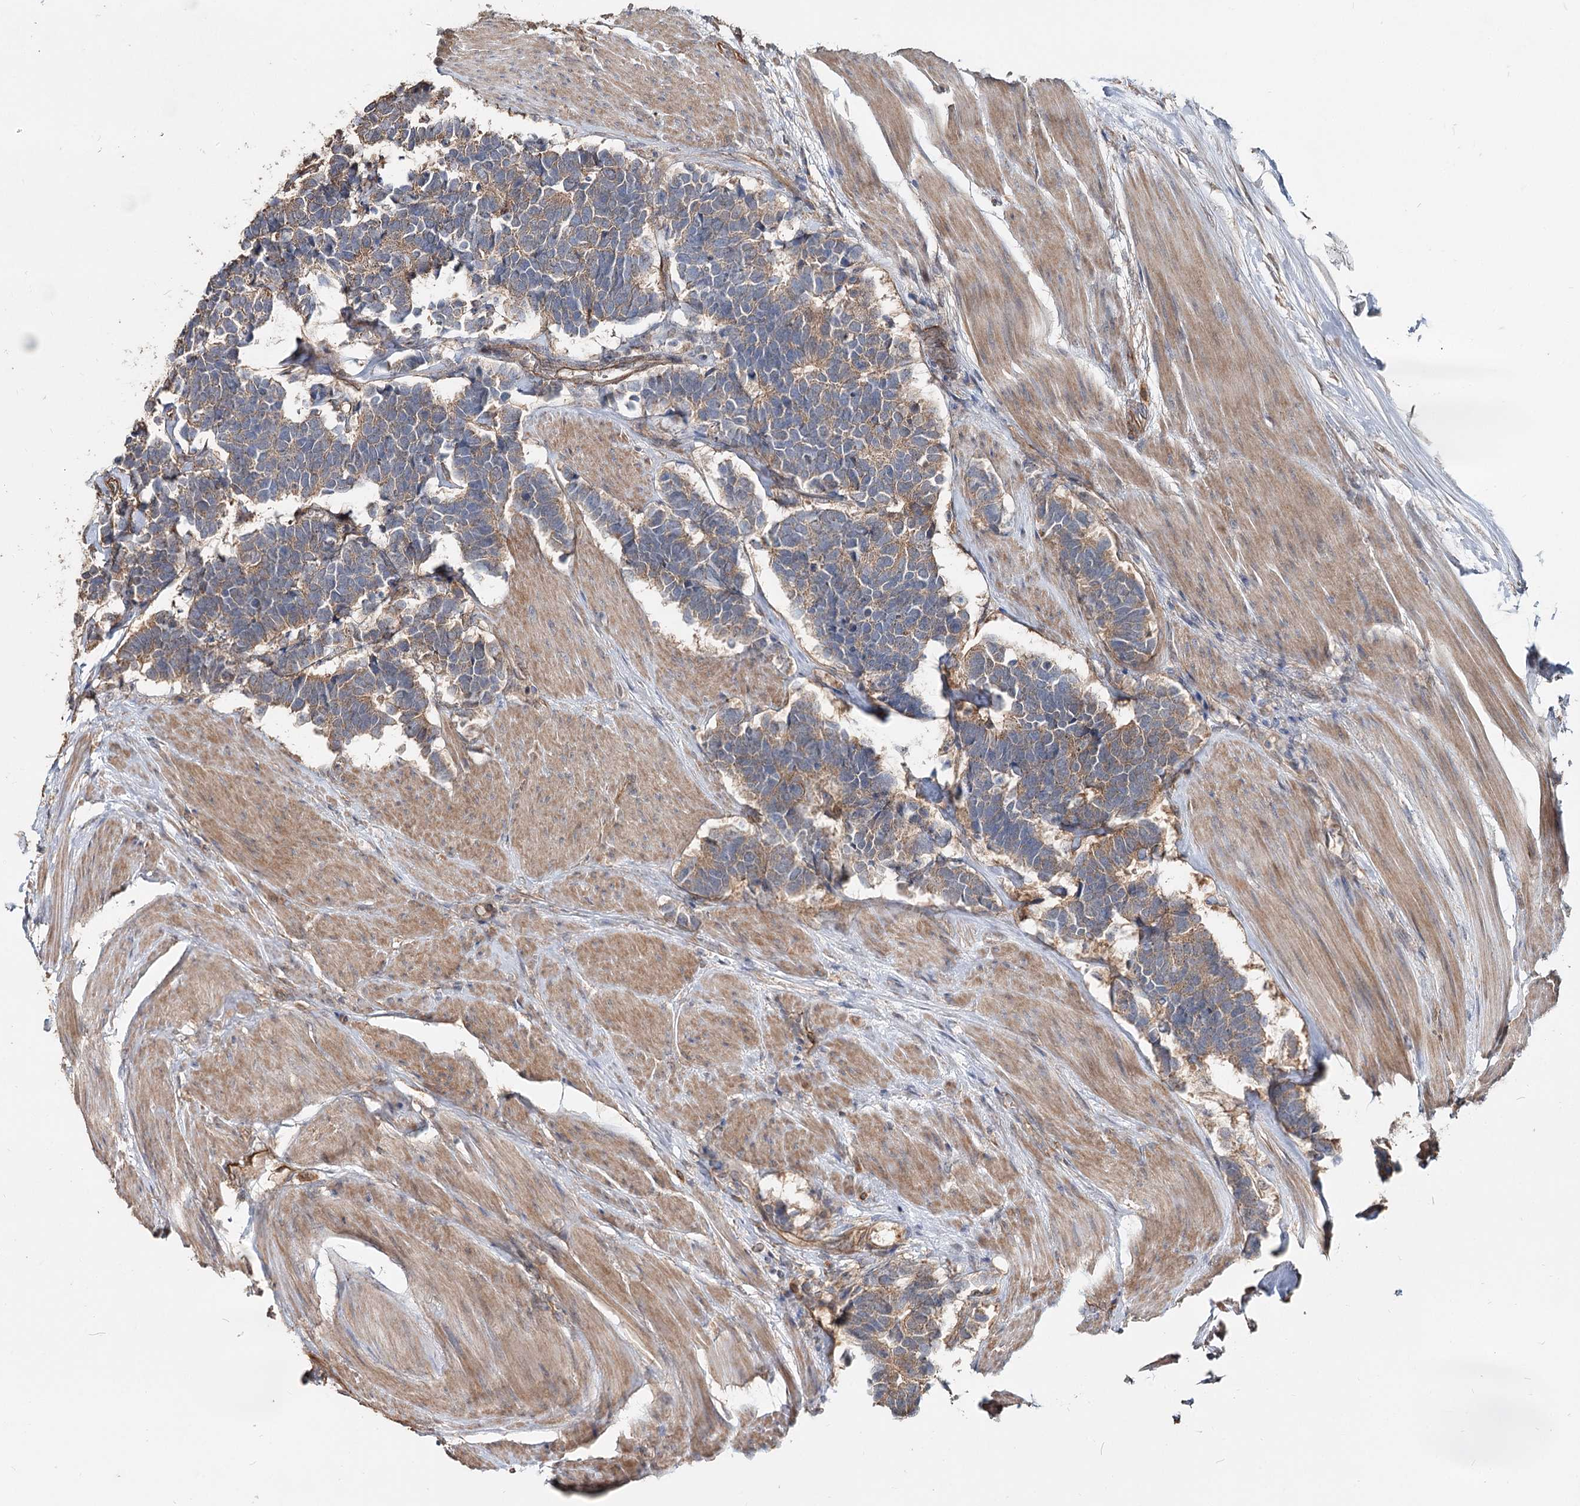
{"staining": {"intensity": "moderate", "quantity": ">75%", "location": "cytoplasmic/membranous"}, "tissue": "carcinoid", "cell_type": "Tumor cells", "image_type": "cancer", "snomed": [{"axis": "morphology", "description": "Carcinoma, NOS"}, {"axis": "morphology", "description": "Carcinoid, malignant, NOS"}, {"axis": "topography", "description": "Urinary bladder"}], "caption": "This is an image of immunohistochemistry staining of carcinoid (malignant), which shows moderate positivity in the cytoplasmic/membranous of tumor cells.", "gene": "SPART", "patient": {"sex": "male", "age": 57}}